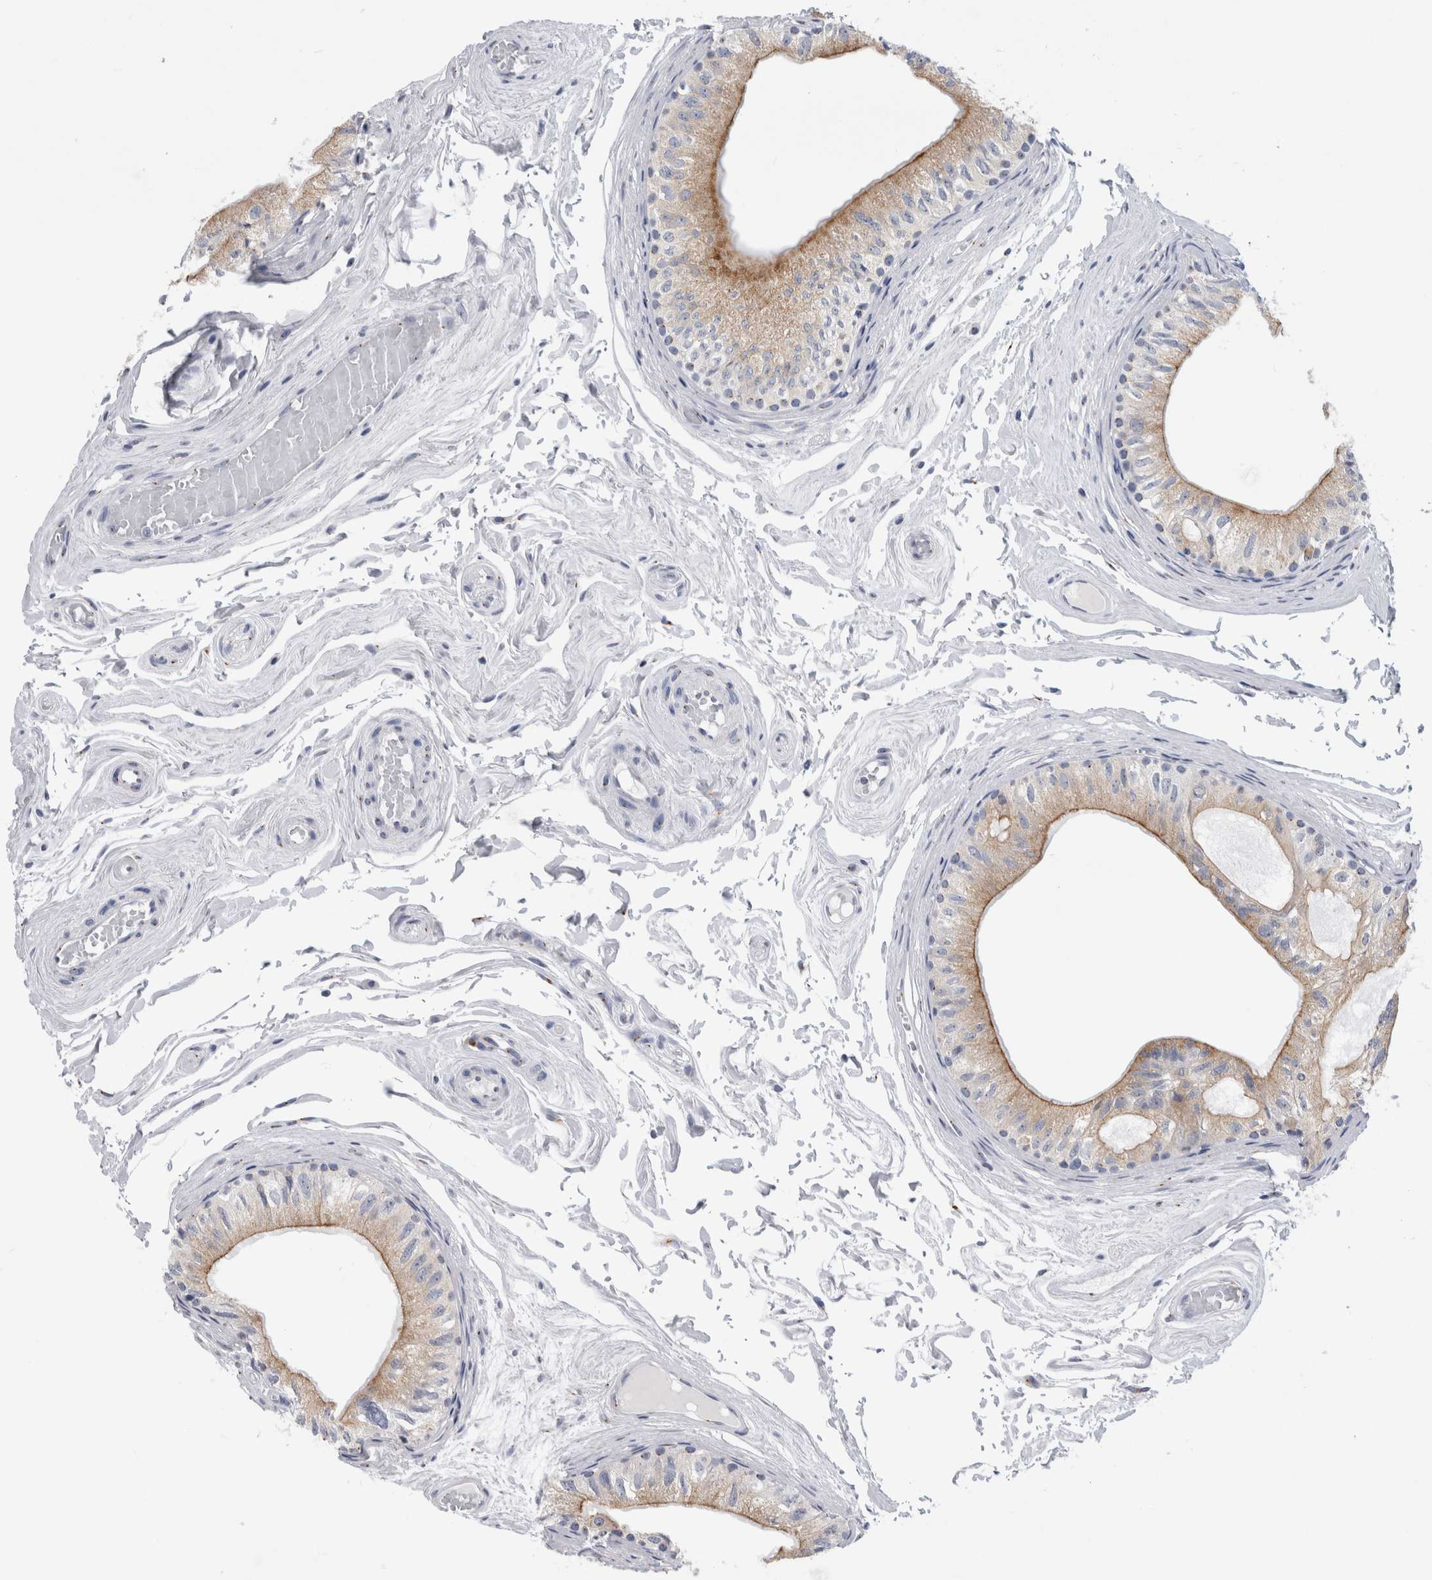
{"staining": {"intensity": "moderate", "quantity": ">75%", "location": "cytoplasmic/membranous"}, "tissue": "epididymis", "cell_type": "Glandular cells", "image_type": "normal", "snomed": [{"axis": "morphology", "description": "Normal tissue, NOS"}, {"axis": "topography", "description": "Epididymis"}], "caption": "IHC image of benign epididymis stained for a protein (brown), which shows medium levels of moderate cytoplasmic/membranous staining in about >75% of glandular cells.", "gene": "AKAP9", "patient": {"sex": "male", "age": 79}}